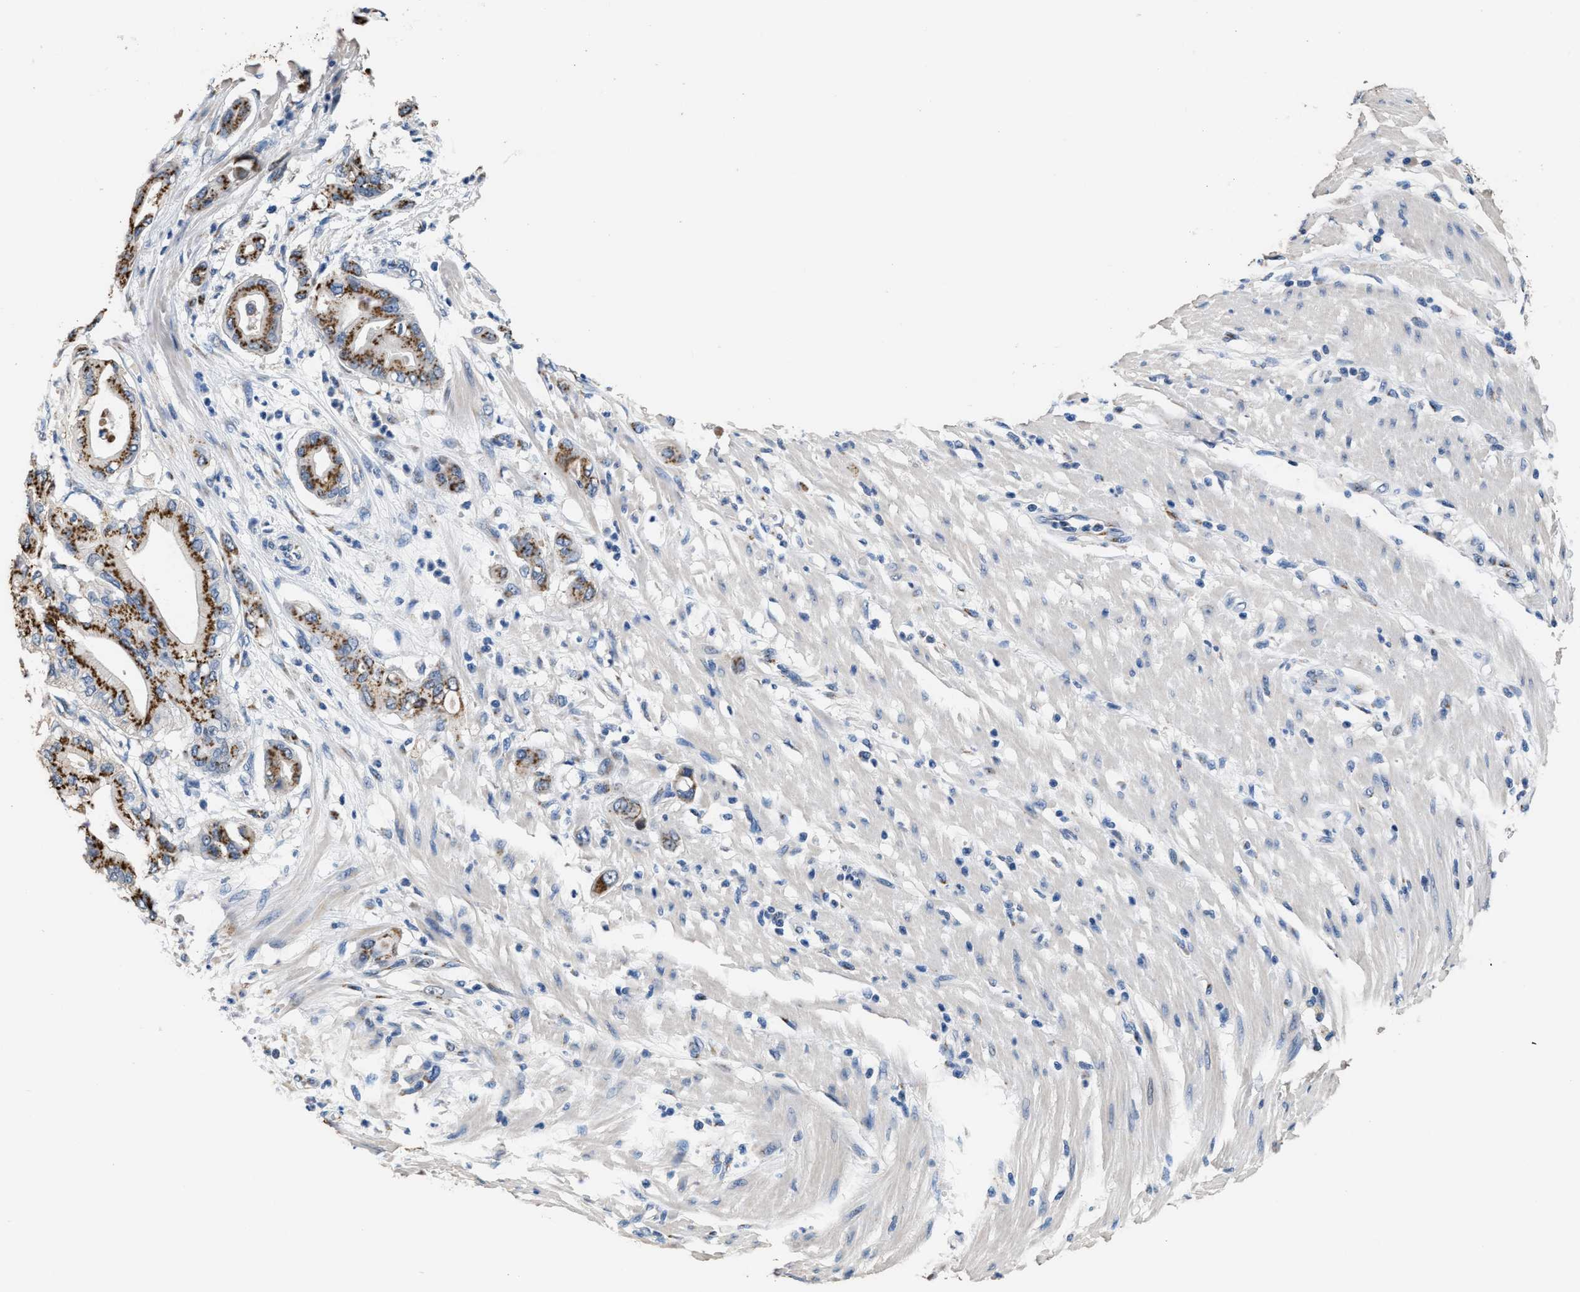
{"staining": {"intensity": "strong", "quantity": ">75%", "location": "cytoplasmic/membranous"}, "tissue": "pancreatic cancer", "cell_type": "Tumor cells", "image_type": "cancer", "snomed": [{"axis": "morphology", "description": "Adenocarcinoma, NOS"}, {"axis": "morphology", "description": "Adenocarcinoma, metastatic, NOS"}, {"axis": "topography", "description": "Lymph node"}, {"axis": "topography", "description": "Pancreas"}, {"axis": "topography", "description": "Duodenum"}], "caption": "Brown immunohistochemical staining in human pancreatic cancer reveals strong cytoplasmic/membranous staining in approximately >75% of tumor cells. The protein is stained brown, and the nuclei are stained in blue (DAB IHC with brightfield microscopy, high magnification).", "gene": "GOLM1", "patient": {"sex": "female", "age": 64}}